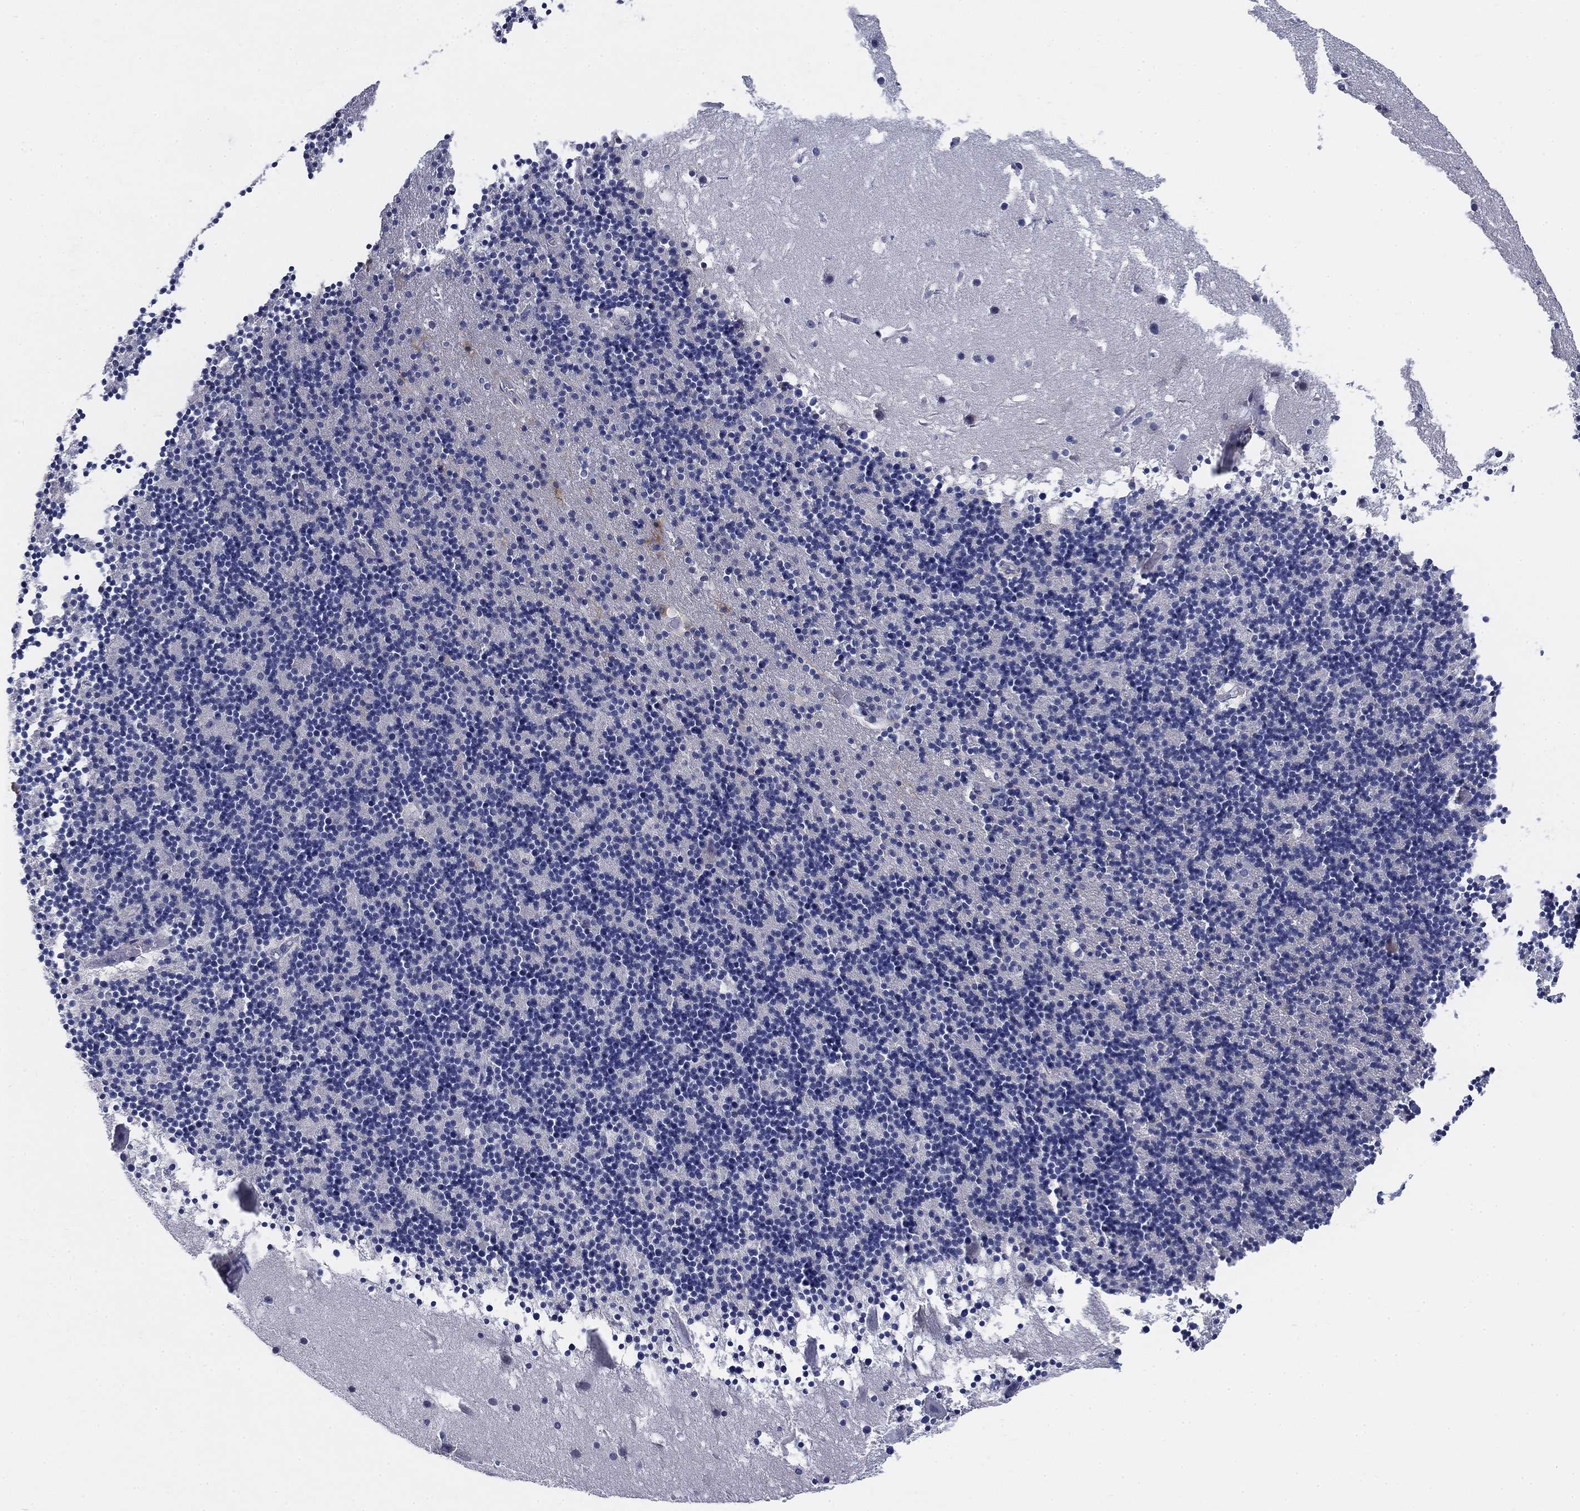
{"staining": {"intensity": "negative", "quantity": "none", "location": "none"}, "tissue": "cerebellum", "cell_type": "Cells in granular layer", "image_type": "normal", "snomed": [{"axis": "morphology", "description": "Normal tissue, NOS"}, {"axis": "topography", "description": "Cerebellum"}], "caption": "The micrograph demonstrates no significant positivity in cells in granular layer of cerebellum.", "gene": "MYO3A", "patient": {"sex": "male", "age": 37}}